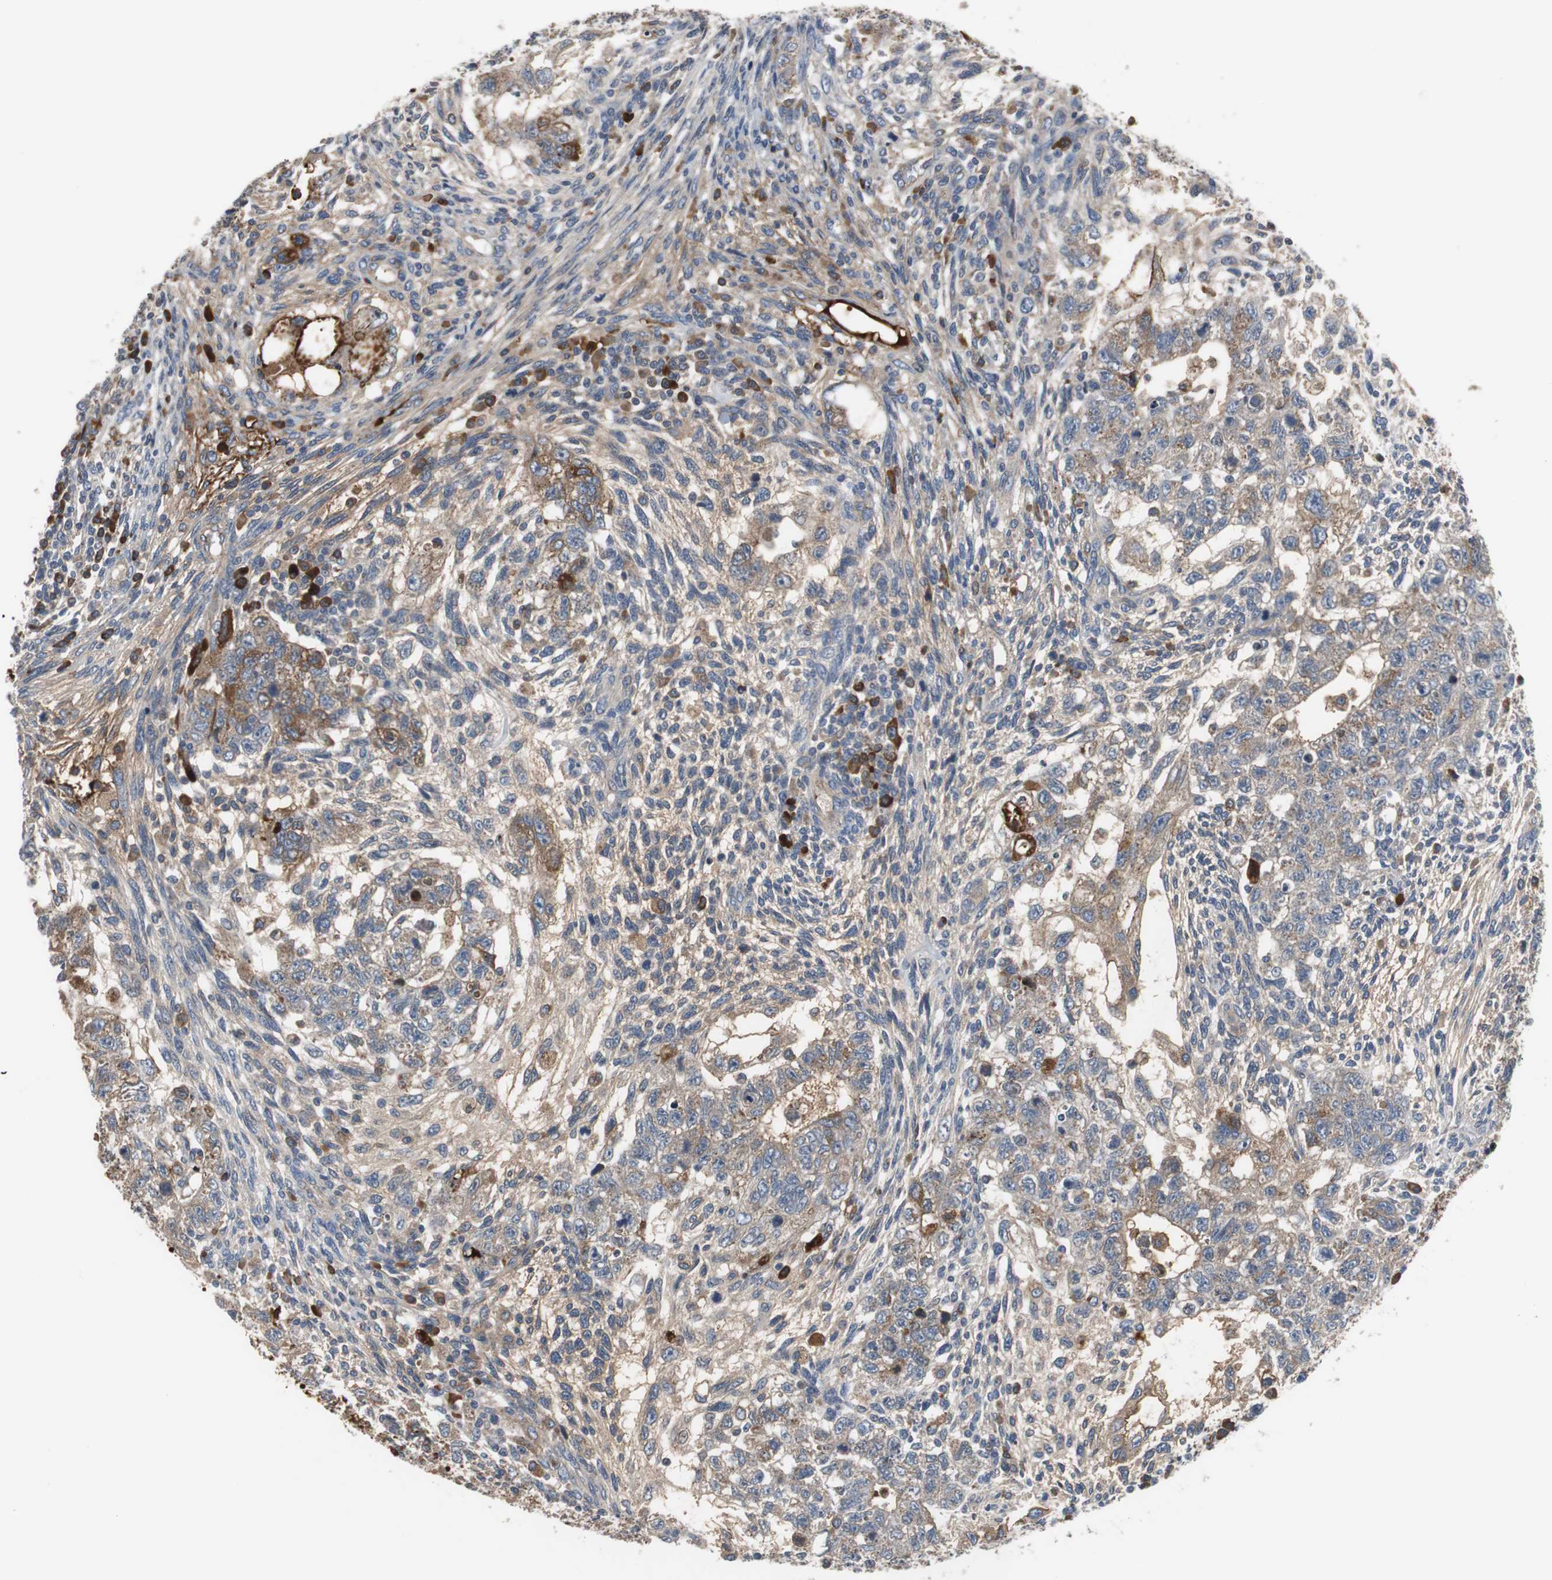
{"staining": {"intensity": "weak", "quantity": "25%-75%", "location": "cytoplasmic/membranous"}, "tissue": "testis cancer", "cell_type": "Tumor cells", "image_type": "cancer", "snomed": [{"axis": "morphology", "description": "Normal tissue, NOS"}, {"axis": "morphology", "description": "Carcinoma, Embryonal, NOS"}, {"axis": "topography", "description": "Testis"}], "caption": "Immunohistochemistry of human testis cancer shows low levels of weak cytoplasmic/membranous staining in about 25%-75% of tumor cells.", "gene": "SORT1", "patient": {"sex": "male", "age": 36}}